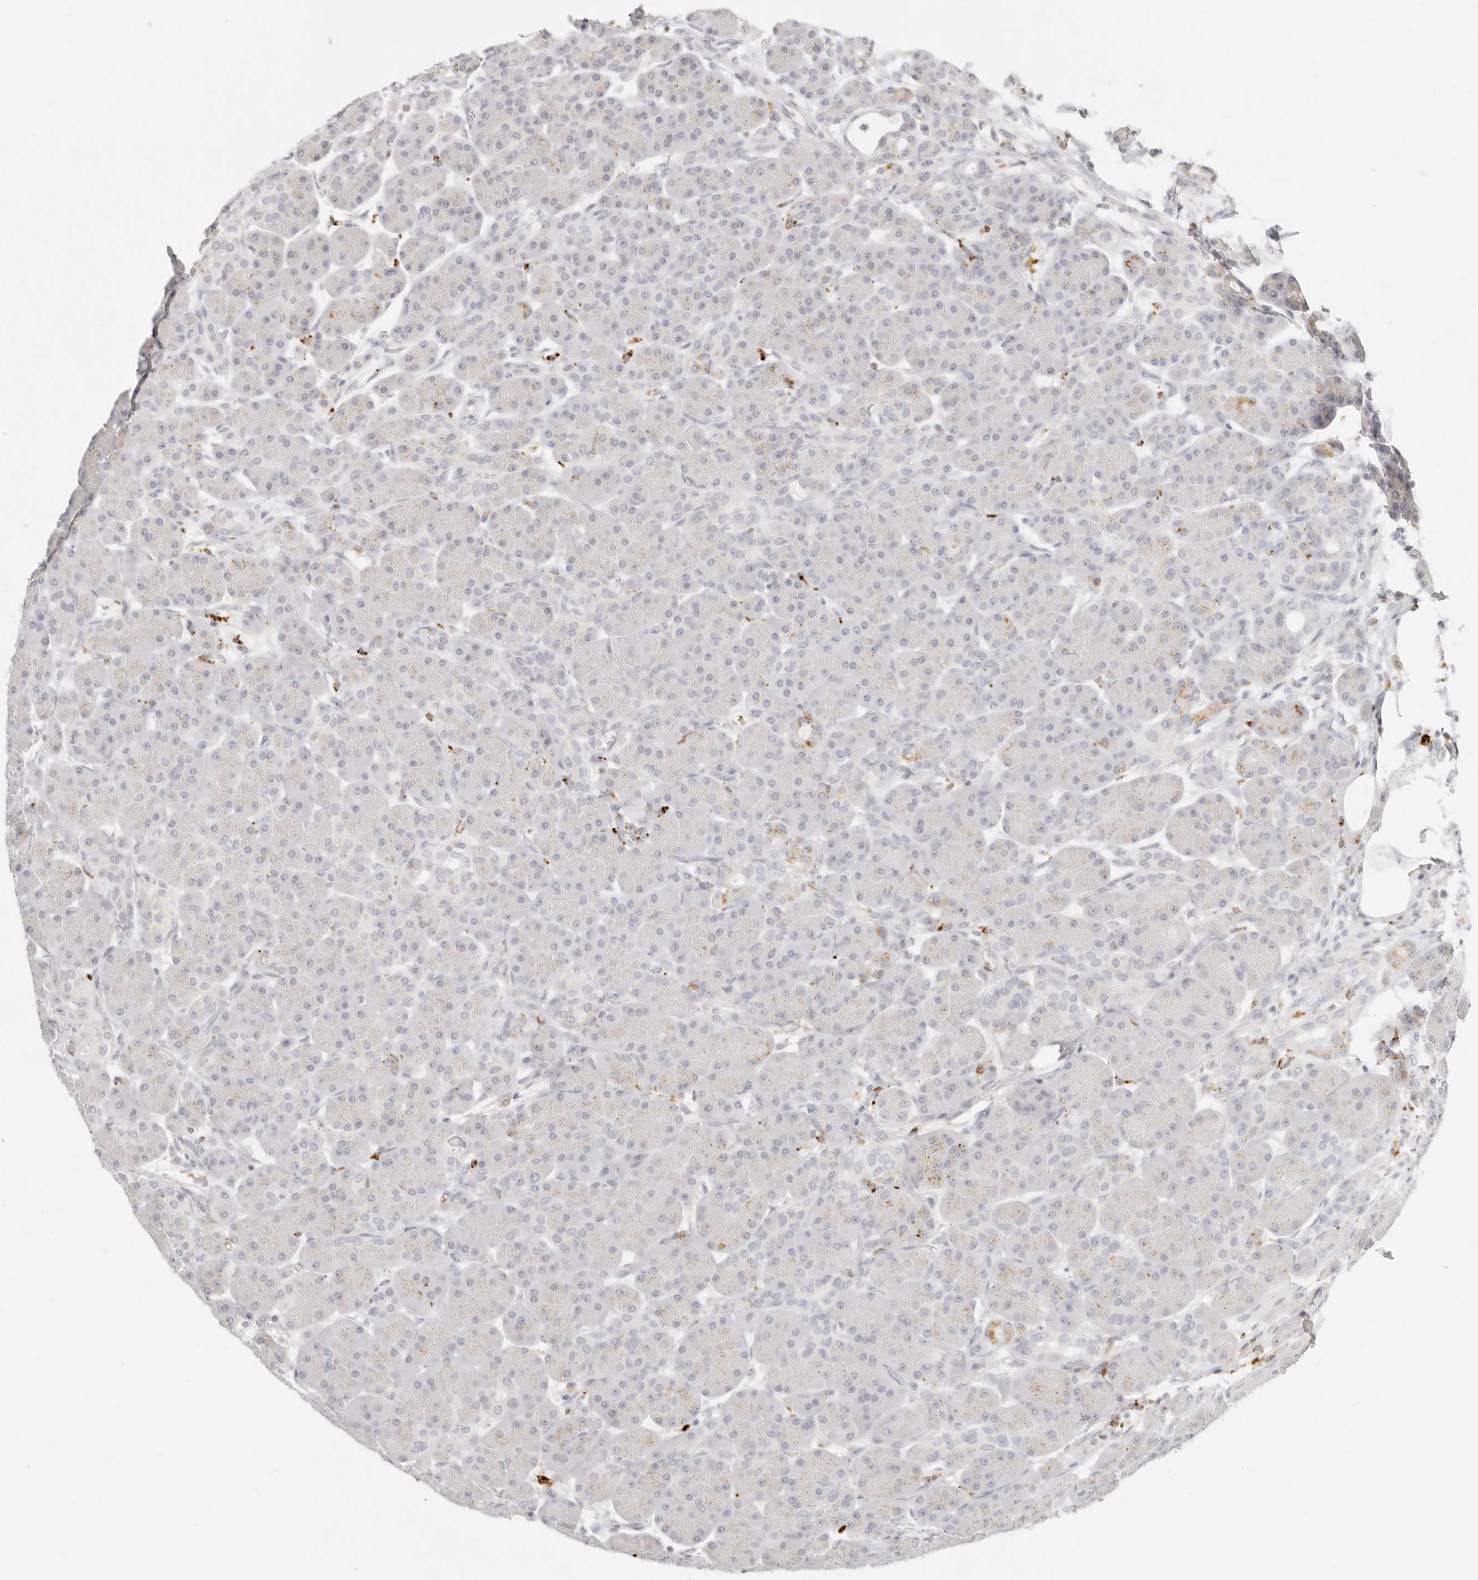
{"staining": {"intensity": "weak", "quantity": "<25%", "location": "cytoplasmic/membranous"}, "tissue": "pancreas", "cell_type": "Exocrine glandular cells", "image_type": "normal", "snomed": [{"axis": "morphology", "description": "Normal tissue, NOS"}, {"axis": "topography", "description": "Pancreas"}], "caption": "This histopathology image is of benign pancreas stained with immunohistochemistry (IHC) to label a protein in brown with the nuclei are counter-stained blue. There is no expression in exocrine glandular cells.", "gene": "RNASET2", "patient": {"sex": "male", "age": 63}}